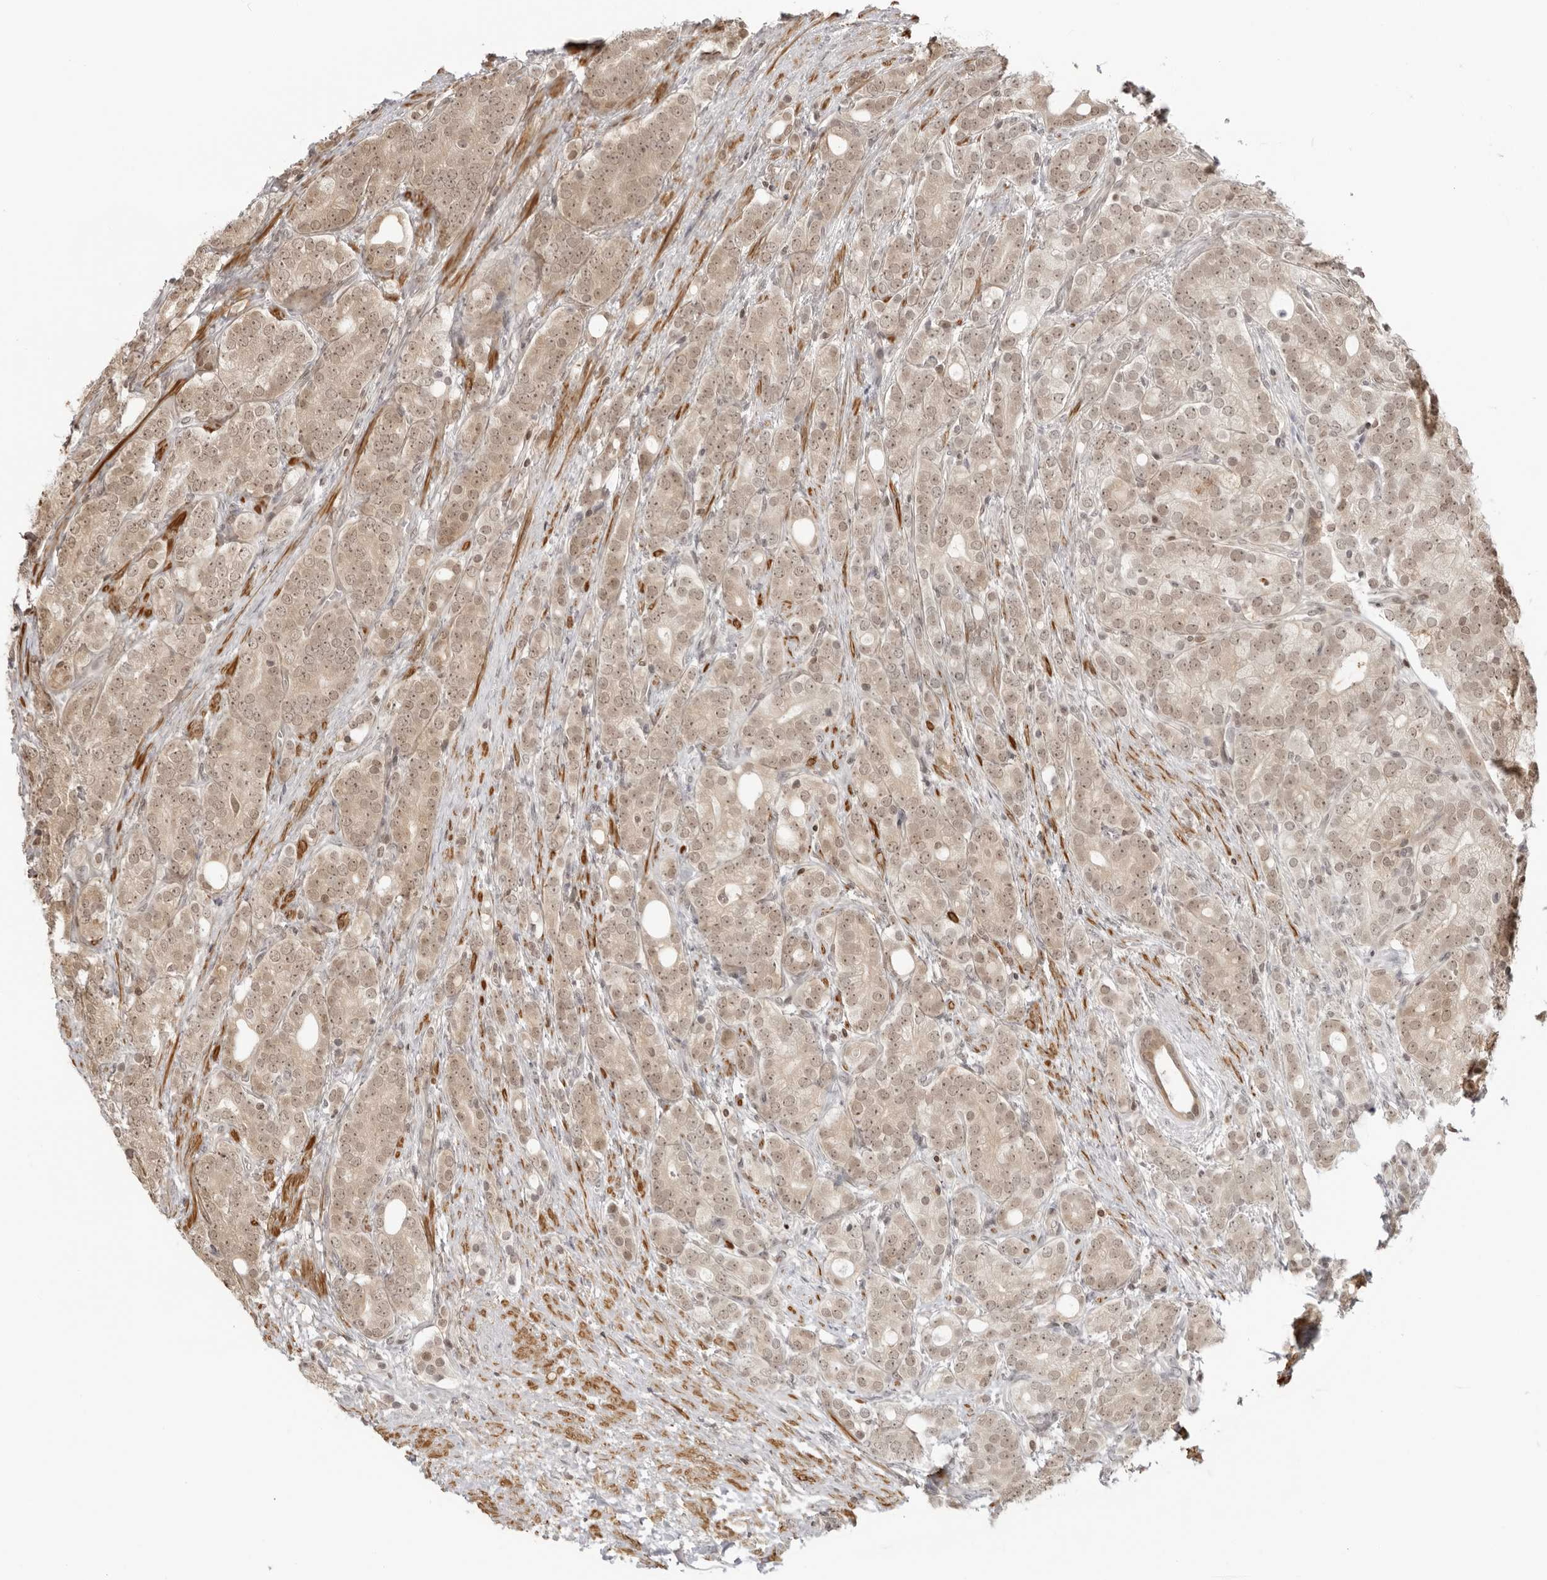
{"staining": {"intensity": "weak", "quantity": "25%-75%", "location": "nuclear"}, "tissue": "prostate cancer", "cell_type": "Tumor cells", "image_type": "cancer", "snomed": [{"axis": "morphology", "description": "Adenocarcinoma, High grade"}, {"axis": "topography", "description": "Prostate"}], "caption": "Immunohistochemical staining of human high-grade adenocarcinoma (prostate) shows low levels of weak nuclear protein positivity in approximately 25%-75% of tumor cells.", "gene": "RNF146", "patient": {"sex": "male", "age": 57}}